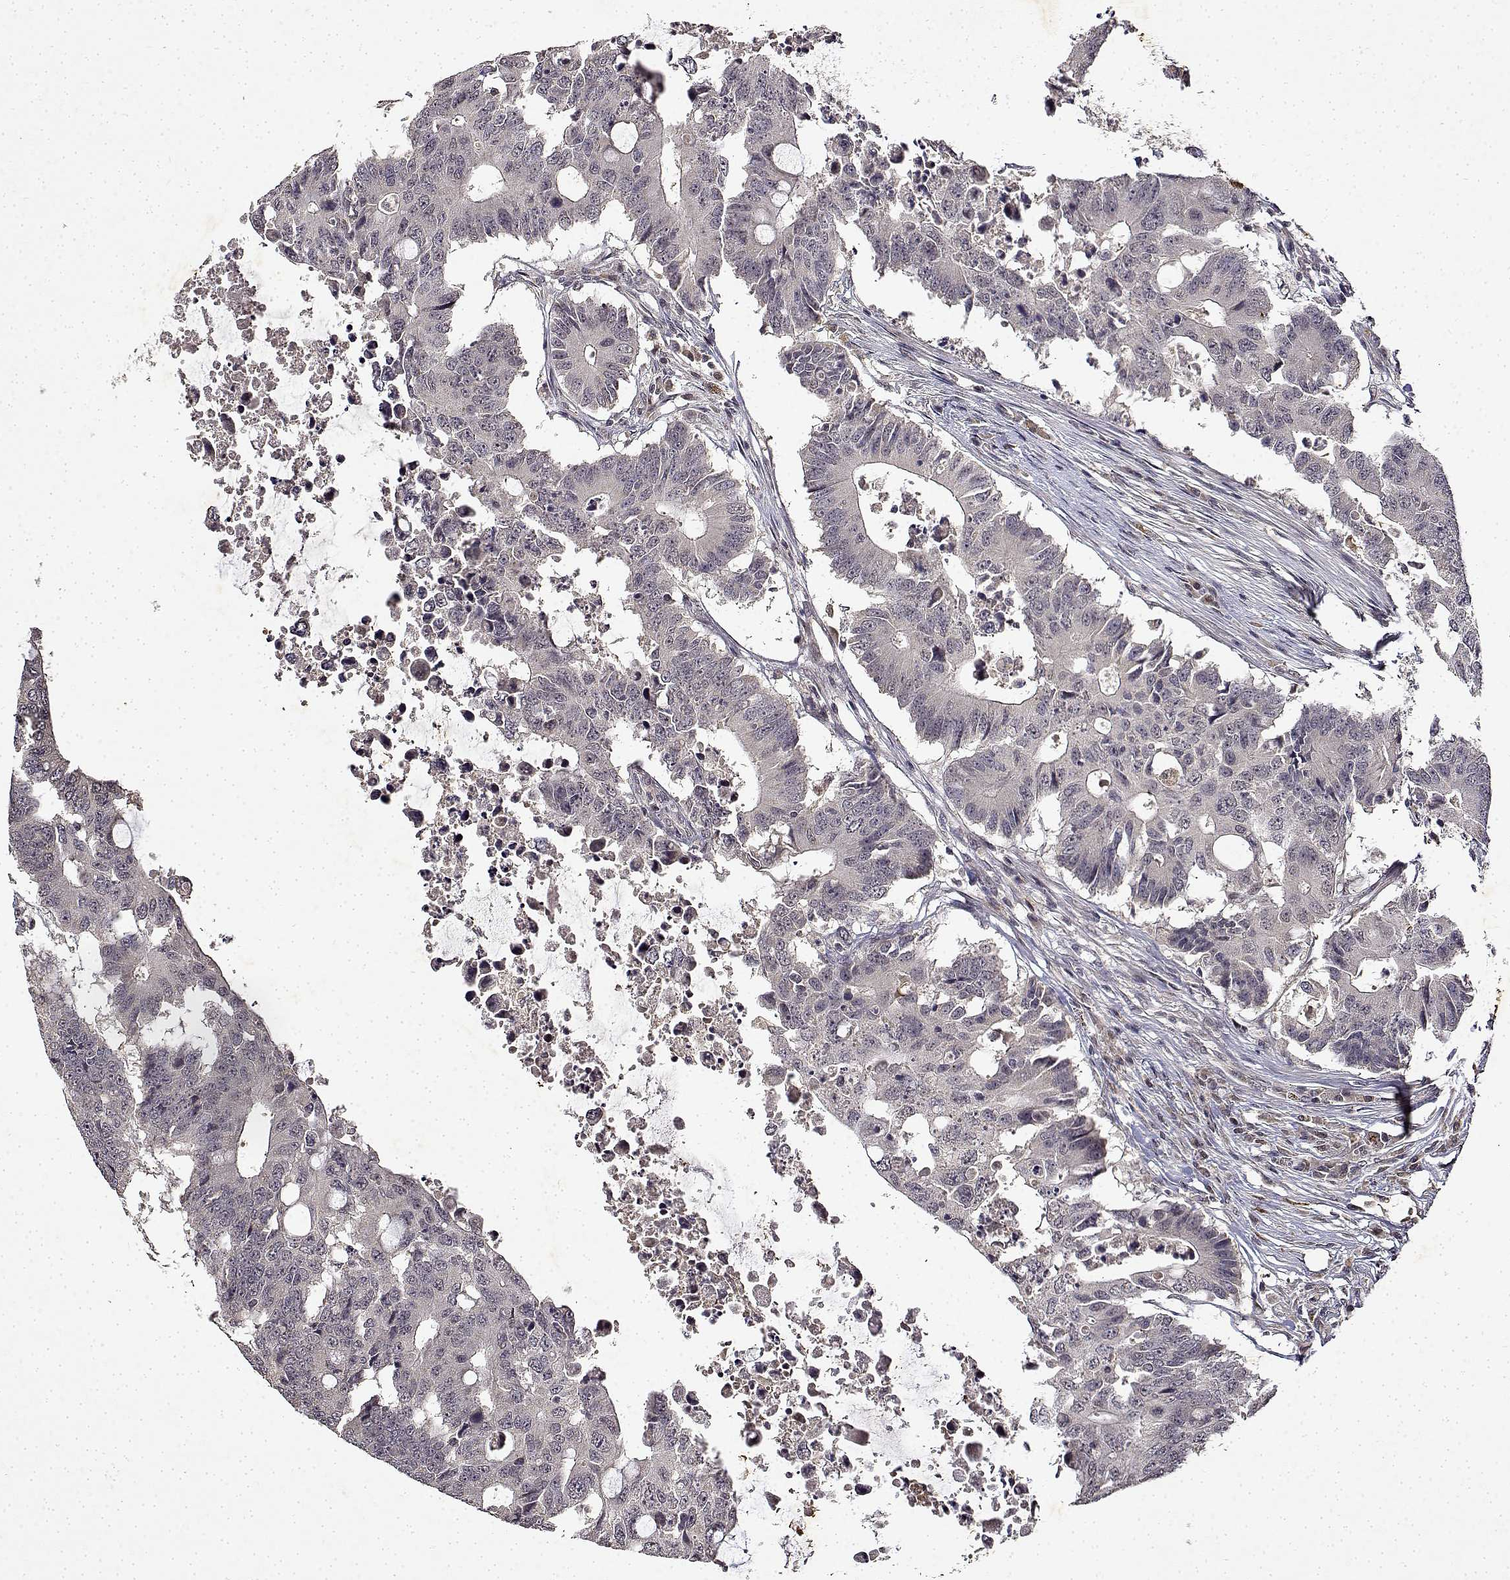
{"staining": {"intensity": "negative", "quantity": "none", "location": "none"}, "tissue": "colorectal cancer", "cell_type": "Tumor cells", "image_type": "cancer", "snomed": [{"axis": "morphology", "description": "Adenocarcinoma, NOS"}, {"axis": "topography", "description": "Colon"}], "caption": "Immunohistochemistry (IHC) micrograph of neoplastic tissue: colorectal cancer stained with DAB shows no significant protein positivity in tumor cells.", "gene": "BDNF", "patient": {"sex": "male", "age": 71}}